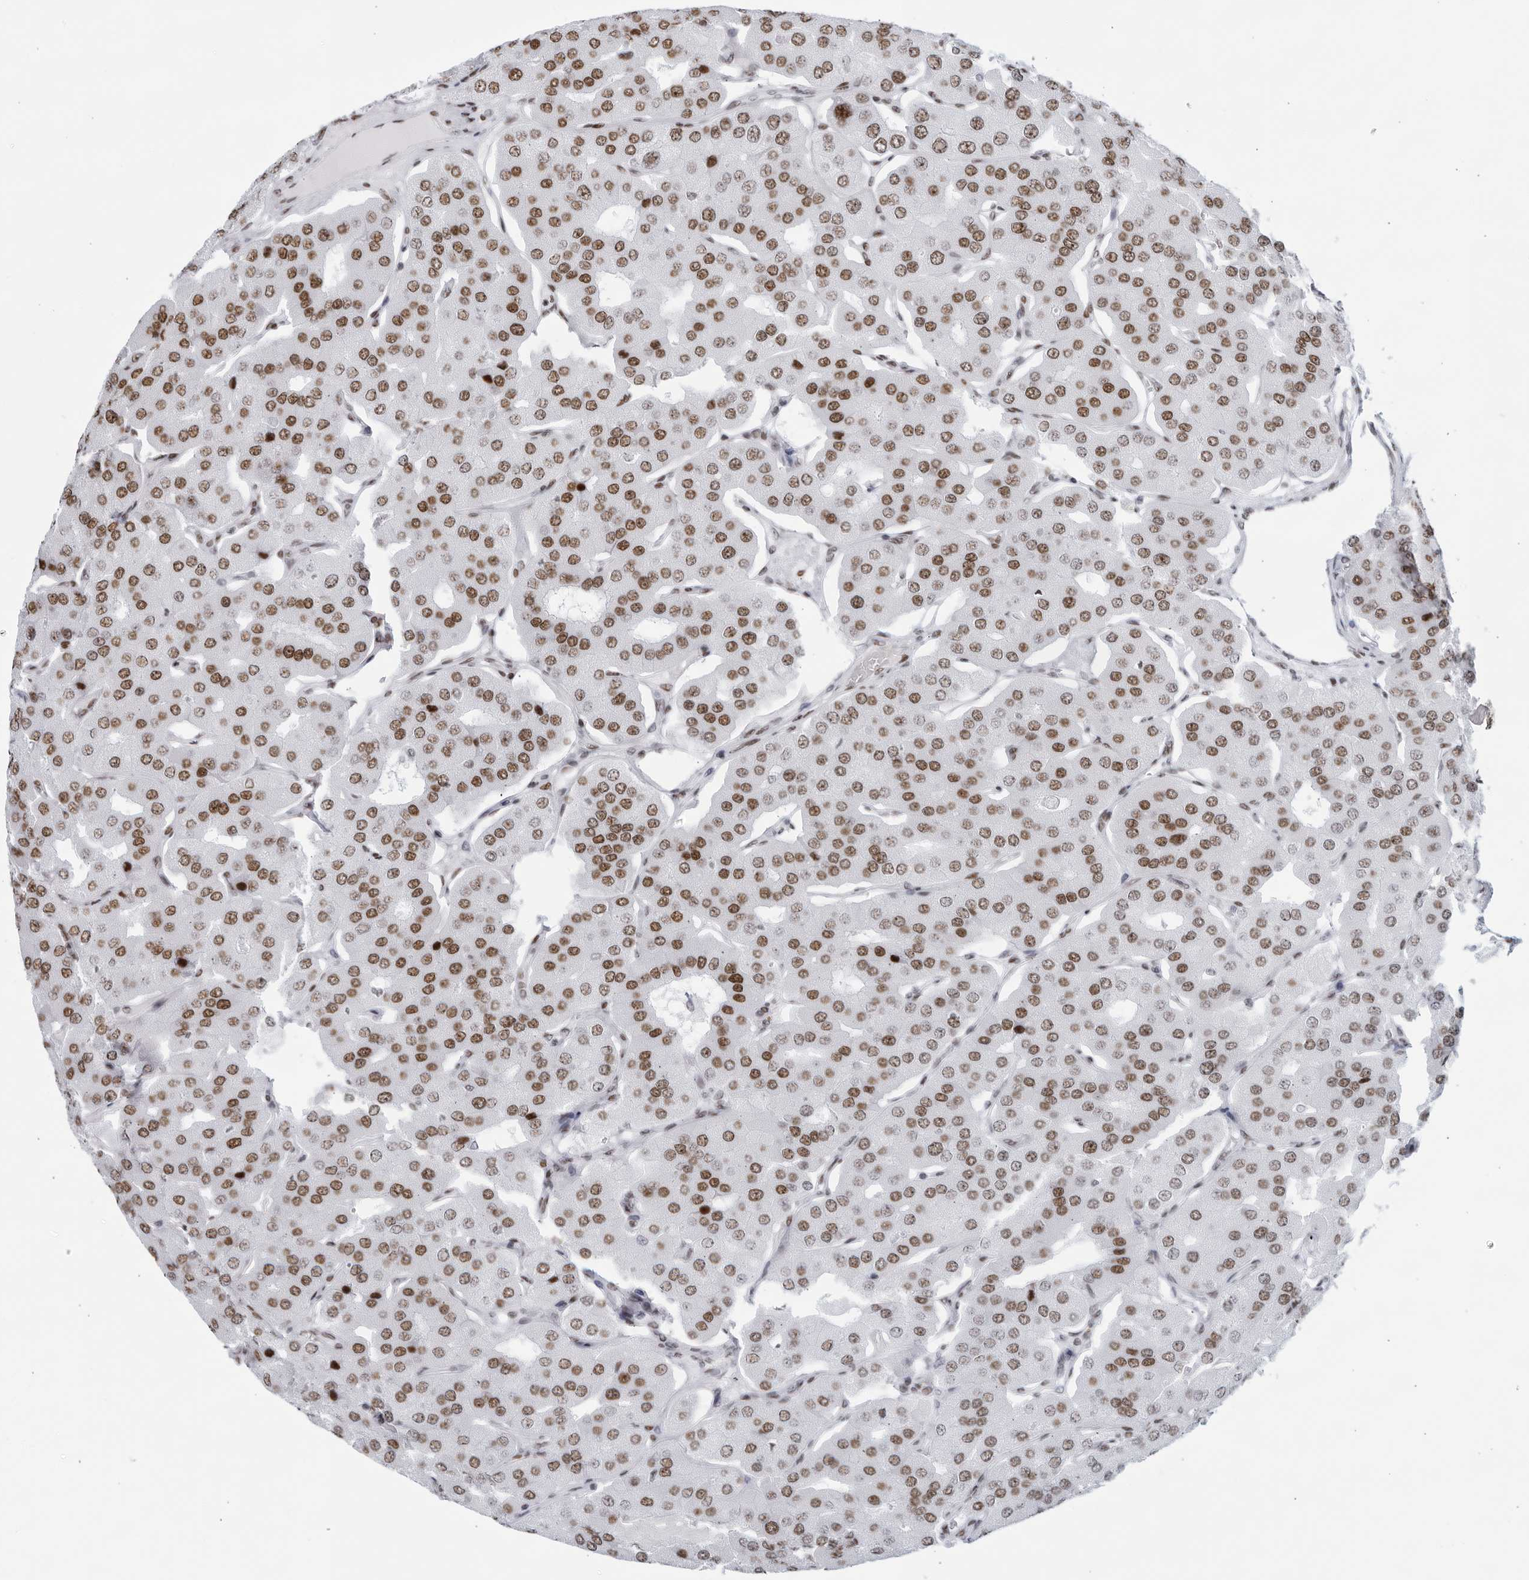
{"staining": {"intensity": "strong", "quantity": ">75%", "location": "nuclear"}, "tissue": "parathyroid gland", "cell_type": "Glandular cells", "image_type": "normal", "snomed": [{"axis": "morphology", "description": "Normal tissue, NOS"}, {"axis": "morphology", "description": "Adenoma, NOS"}, {"axis": "topography", "description": "Parathyroid gland"}], "caption": "Strong nuclear staining is appreciated in approximately >75% of glandular cells in benign parathyroid gland. (DAB (3,3'-diaminobenzidine) IHC, brown staining for protein, blue staining for nuclei).", "gene": "HP1BP3", "patient": {"sex": "female", "age": 86}}